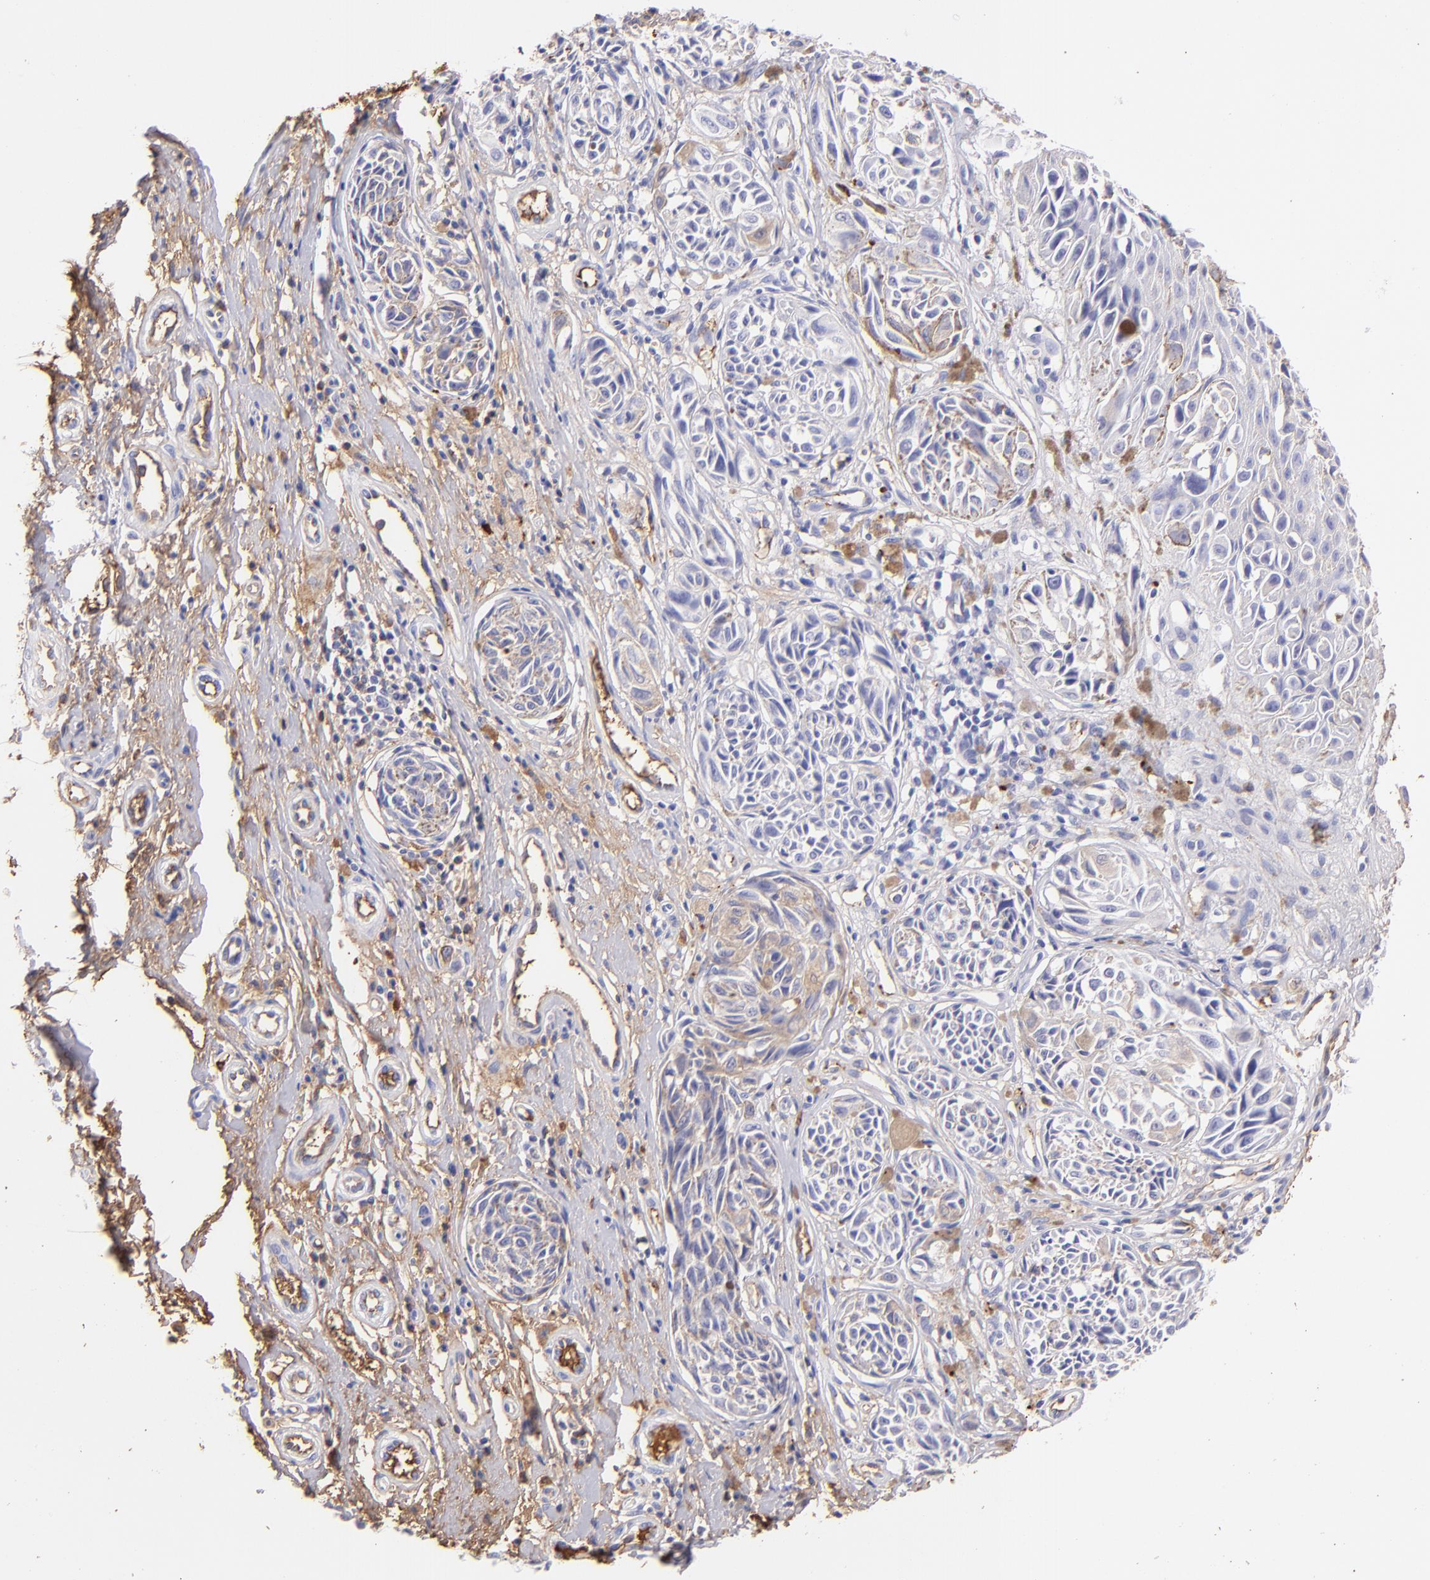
{"staining": {"intensity": "negative", "quantity": "none", "location": "none"}, "tissue": "melanoma", "cell_type": "Tumor cells", "image_type": "cancer", "snomed": [{"axis": "morphology", "description": "Malignant melanoma, NOS"}, {"axis": "topography", "description": "Skin"}], "caption": "Melanoma was stained to show a protein in brown. There is no significant positivity in tumor cells. (Stains: DAB (3,3'-diaminobenzidine) immunohistochemistry (IHC) with hematoxylin counter stain, Microscopy: brightfield microscopy at high magnification).", "gene": "FGB", "patient": {"sex": "male", "age": 67}}